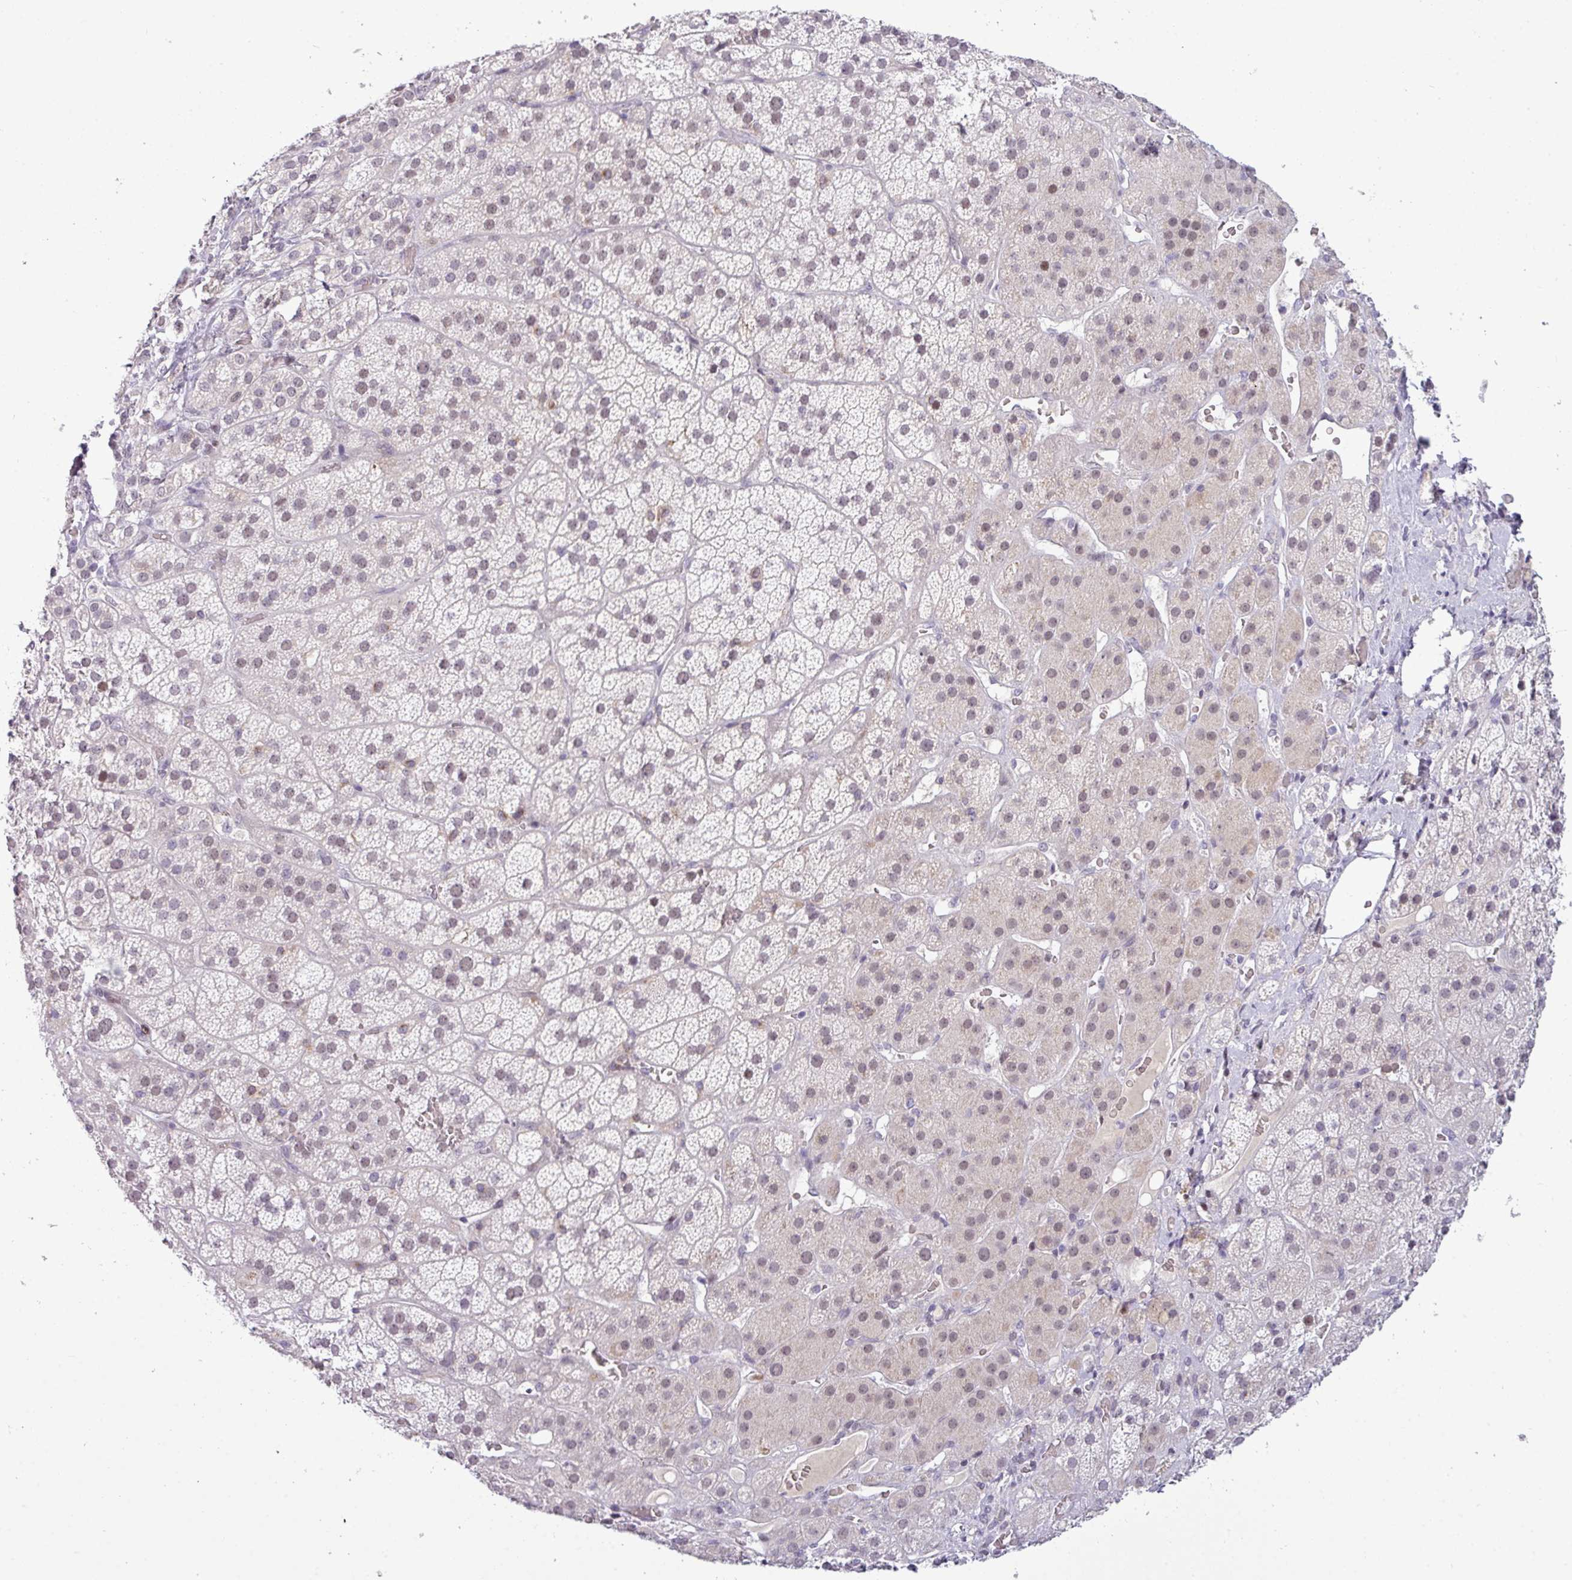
{"staining": {"intensity": "moderate", "quantity": "<25%", "location": "nuclear"}, "tissue": "adrenal gland", "cell_type": "Glandular cells", "image_type": "normal", "snomed": [{"axis": "morphology", "description": "Normal tissue, NOS"}, {"axis": "topography", "description": "Adrenal gland"}], "caption": "IHC histopathology image of benign adrenal gland stained for a protein (brown), which demonstrates low levels of moderate nuclear expression in approximately <25% of glandular cells.", "gene": "SLC66A2", "patient": {"sex": "male", "age": 57}}